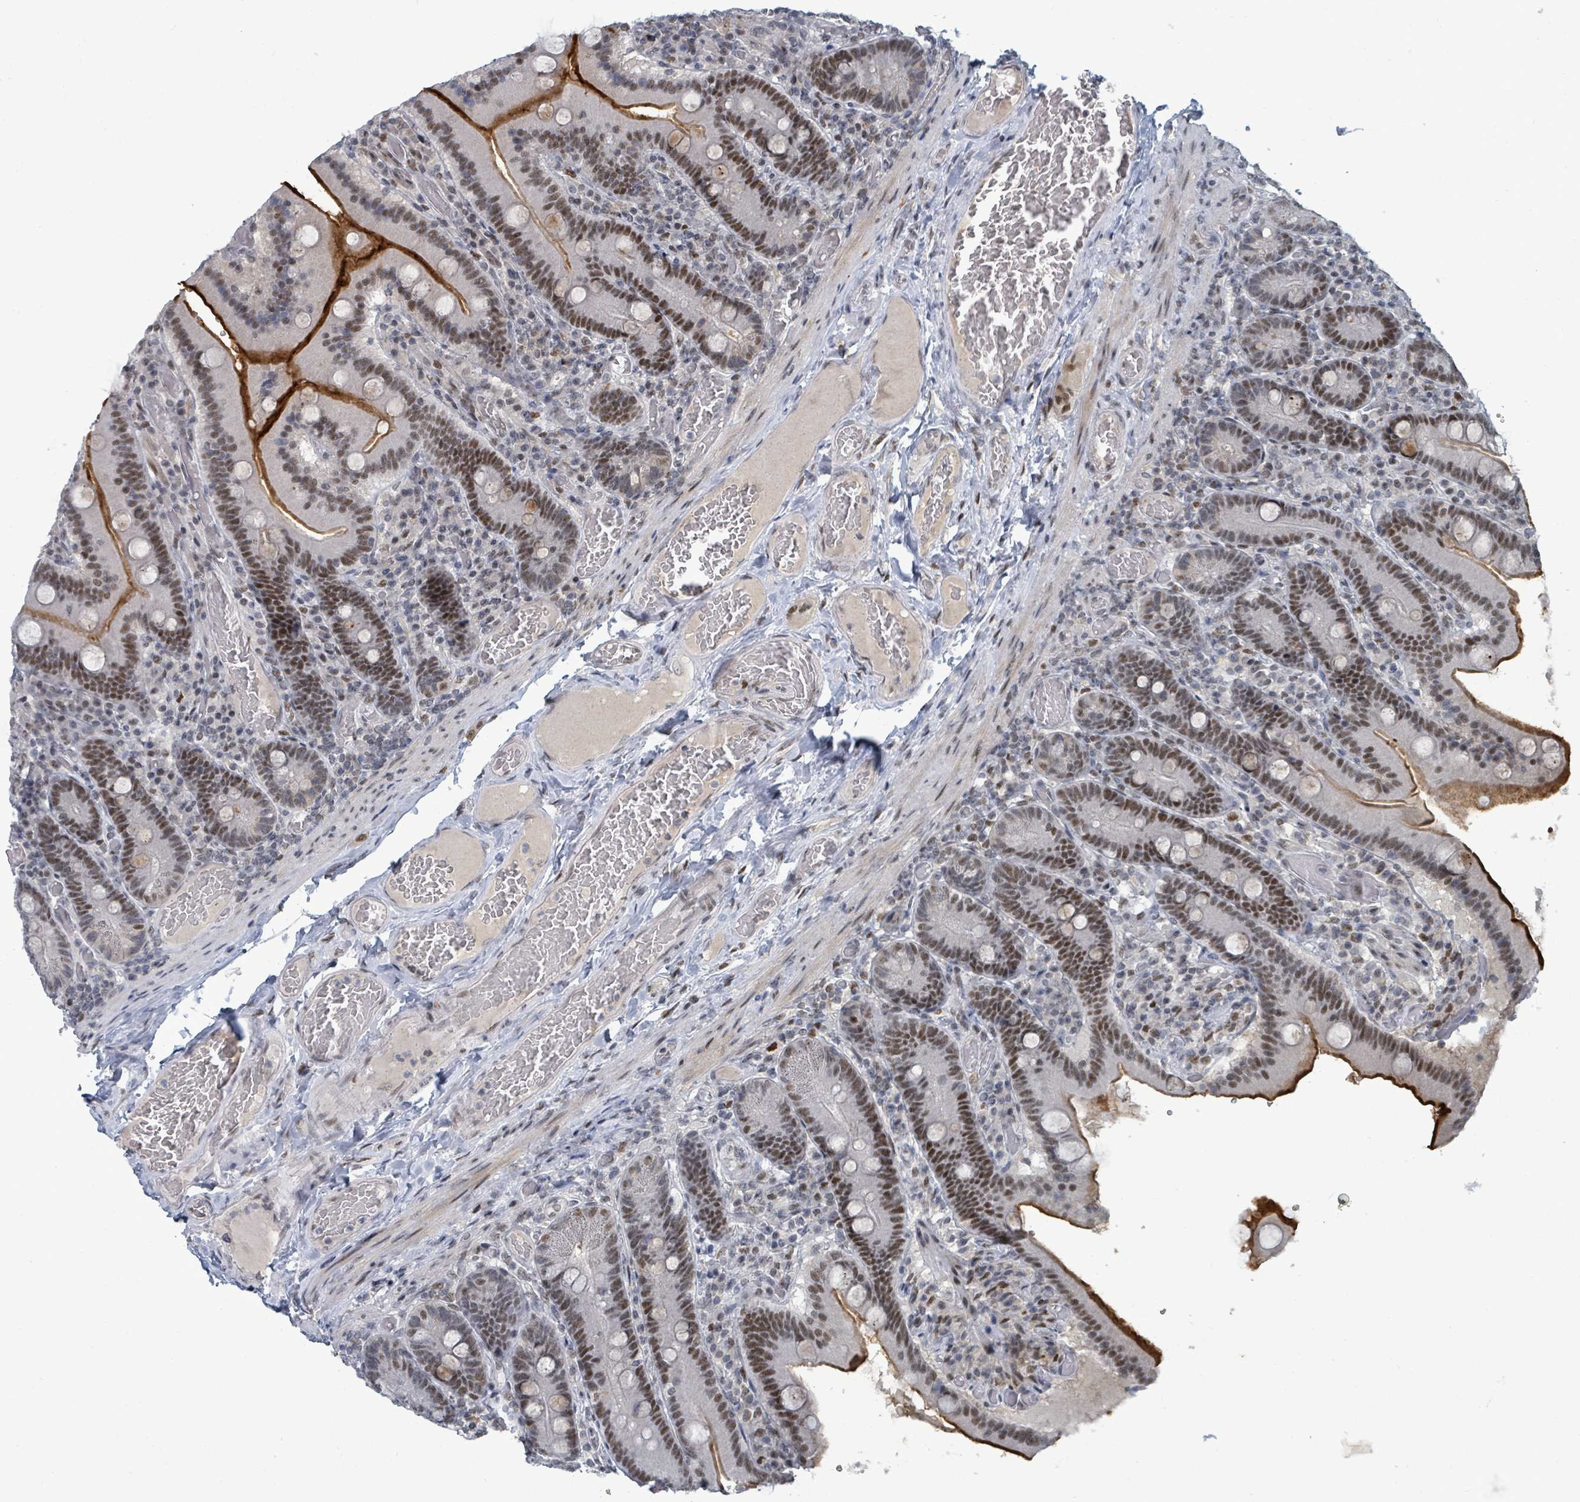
{"staining": {"intensity": "moderate", "quantity": ">75%", "location": "cytoplasmic/membranous,nuclear"}, "tissue": "duodenum", "cell_type": "Glandular cells", "image_type": "normal", "snomed": [{"axis": "morphology", "description": "Normal tissue, NOS"}, {"axis": "topography", "description": "Duodenum"}], "caption": "This micrograph displays normal duodenum stained with immunohistochemistry (IHC) to label a protein in brown. The cytoplasmic/membranous,nuclear of glandular cells show moderate positivity for the protein. Nuclei are counter-stained blue.", "gene": "UCK1", "patient": {"sex": "female", "age": 62}}